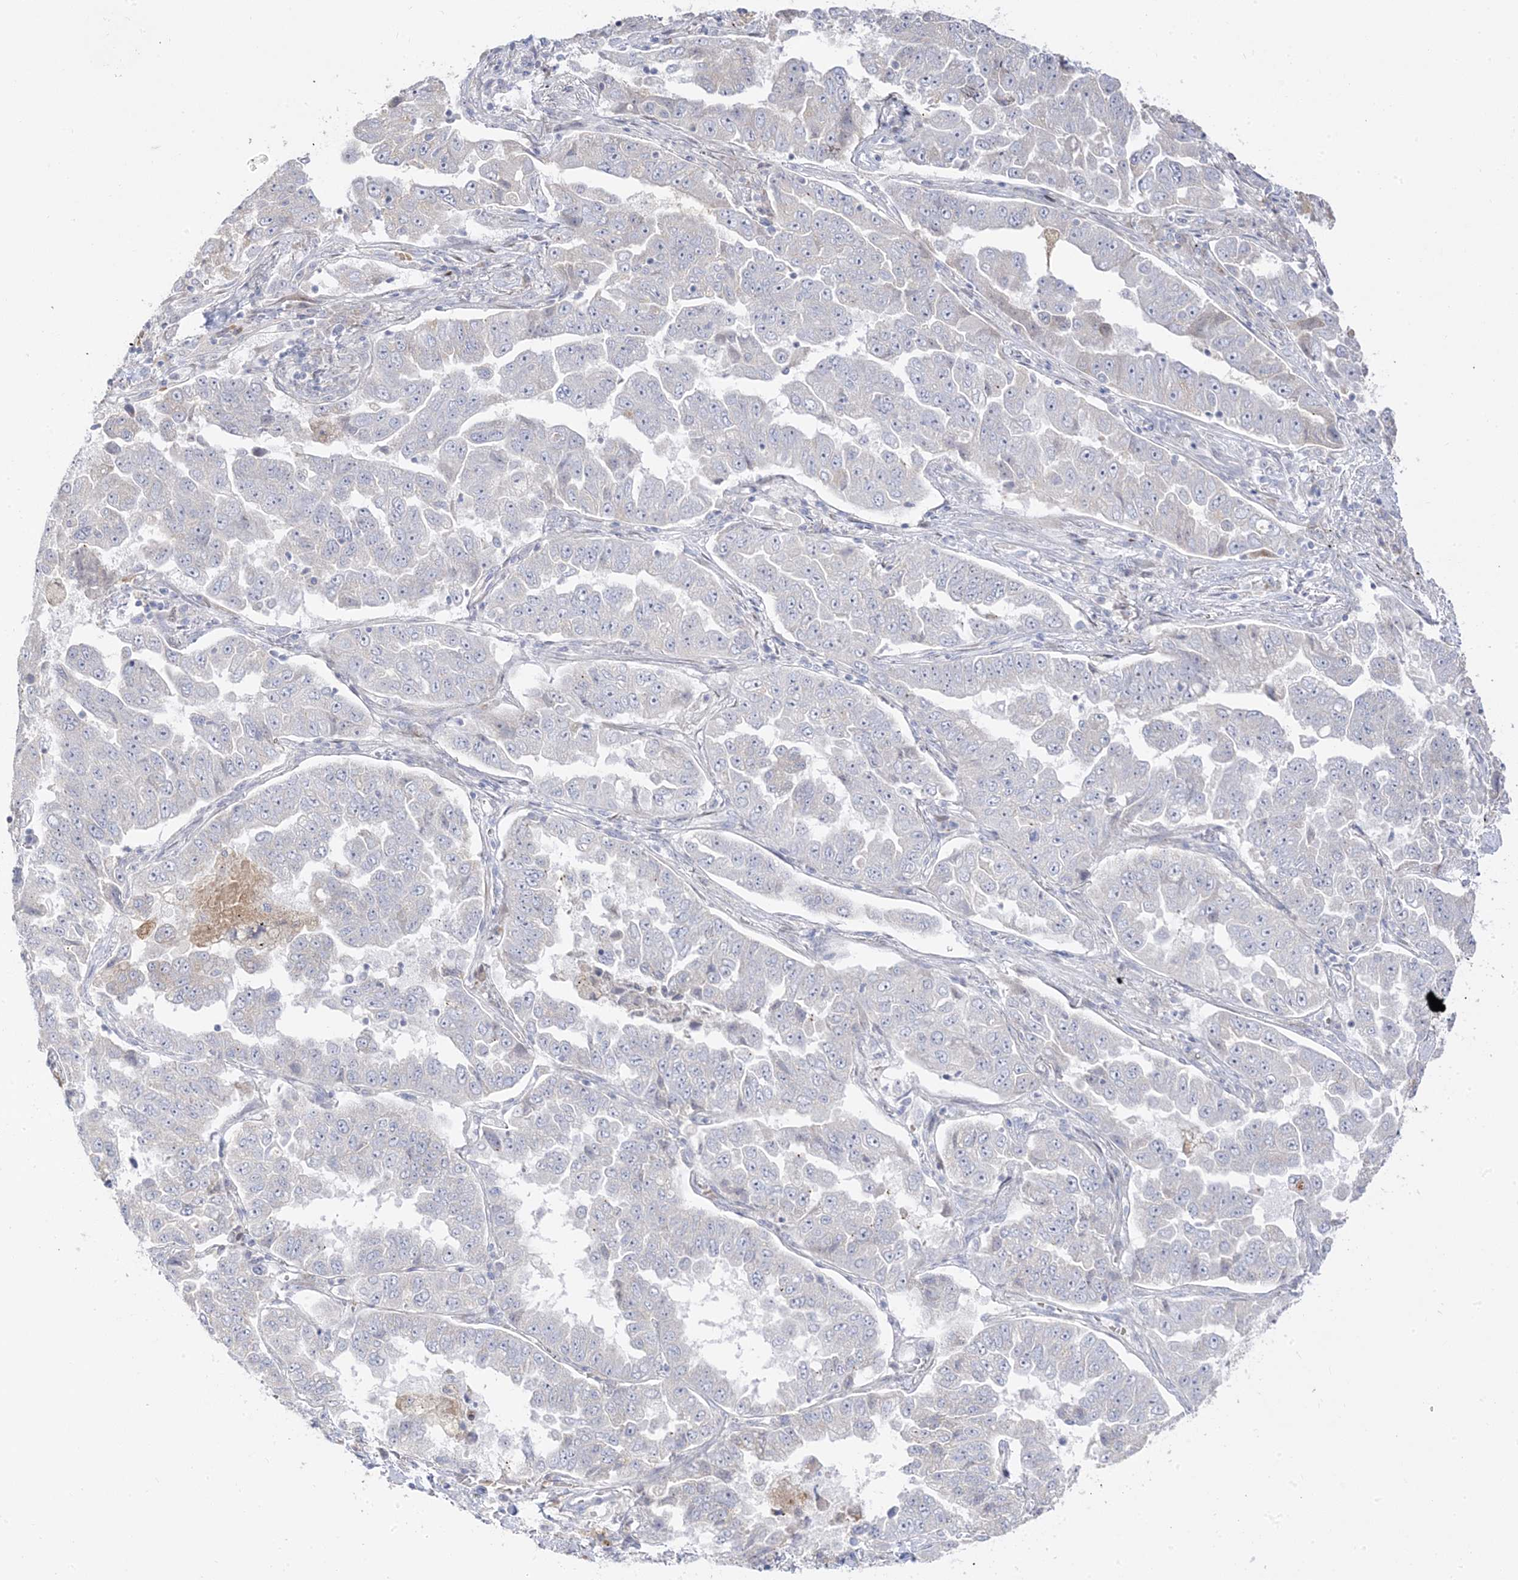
{"staining": {"intensity": "negative", "quantity": "none", "location": "none"}, "tissue": "lung cancer", "cell_type": "Tumor cells", "image_type": "cancer", "snomed": [{"axis": "morphology", "description": "Adenocarcinoma, NOS"}, {"axis": "topography", "description": "Lung"}], "caption": "Immunohistochemical staining of human adenocarcinoma (lung) displays no significant positivity in tumor cells. (DAB immunohistochemistry (IHC) with hematoxylin counter stain).", "gene": "TRANK1", "patient": {"sex": "female", "age": 51}}